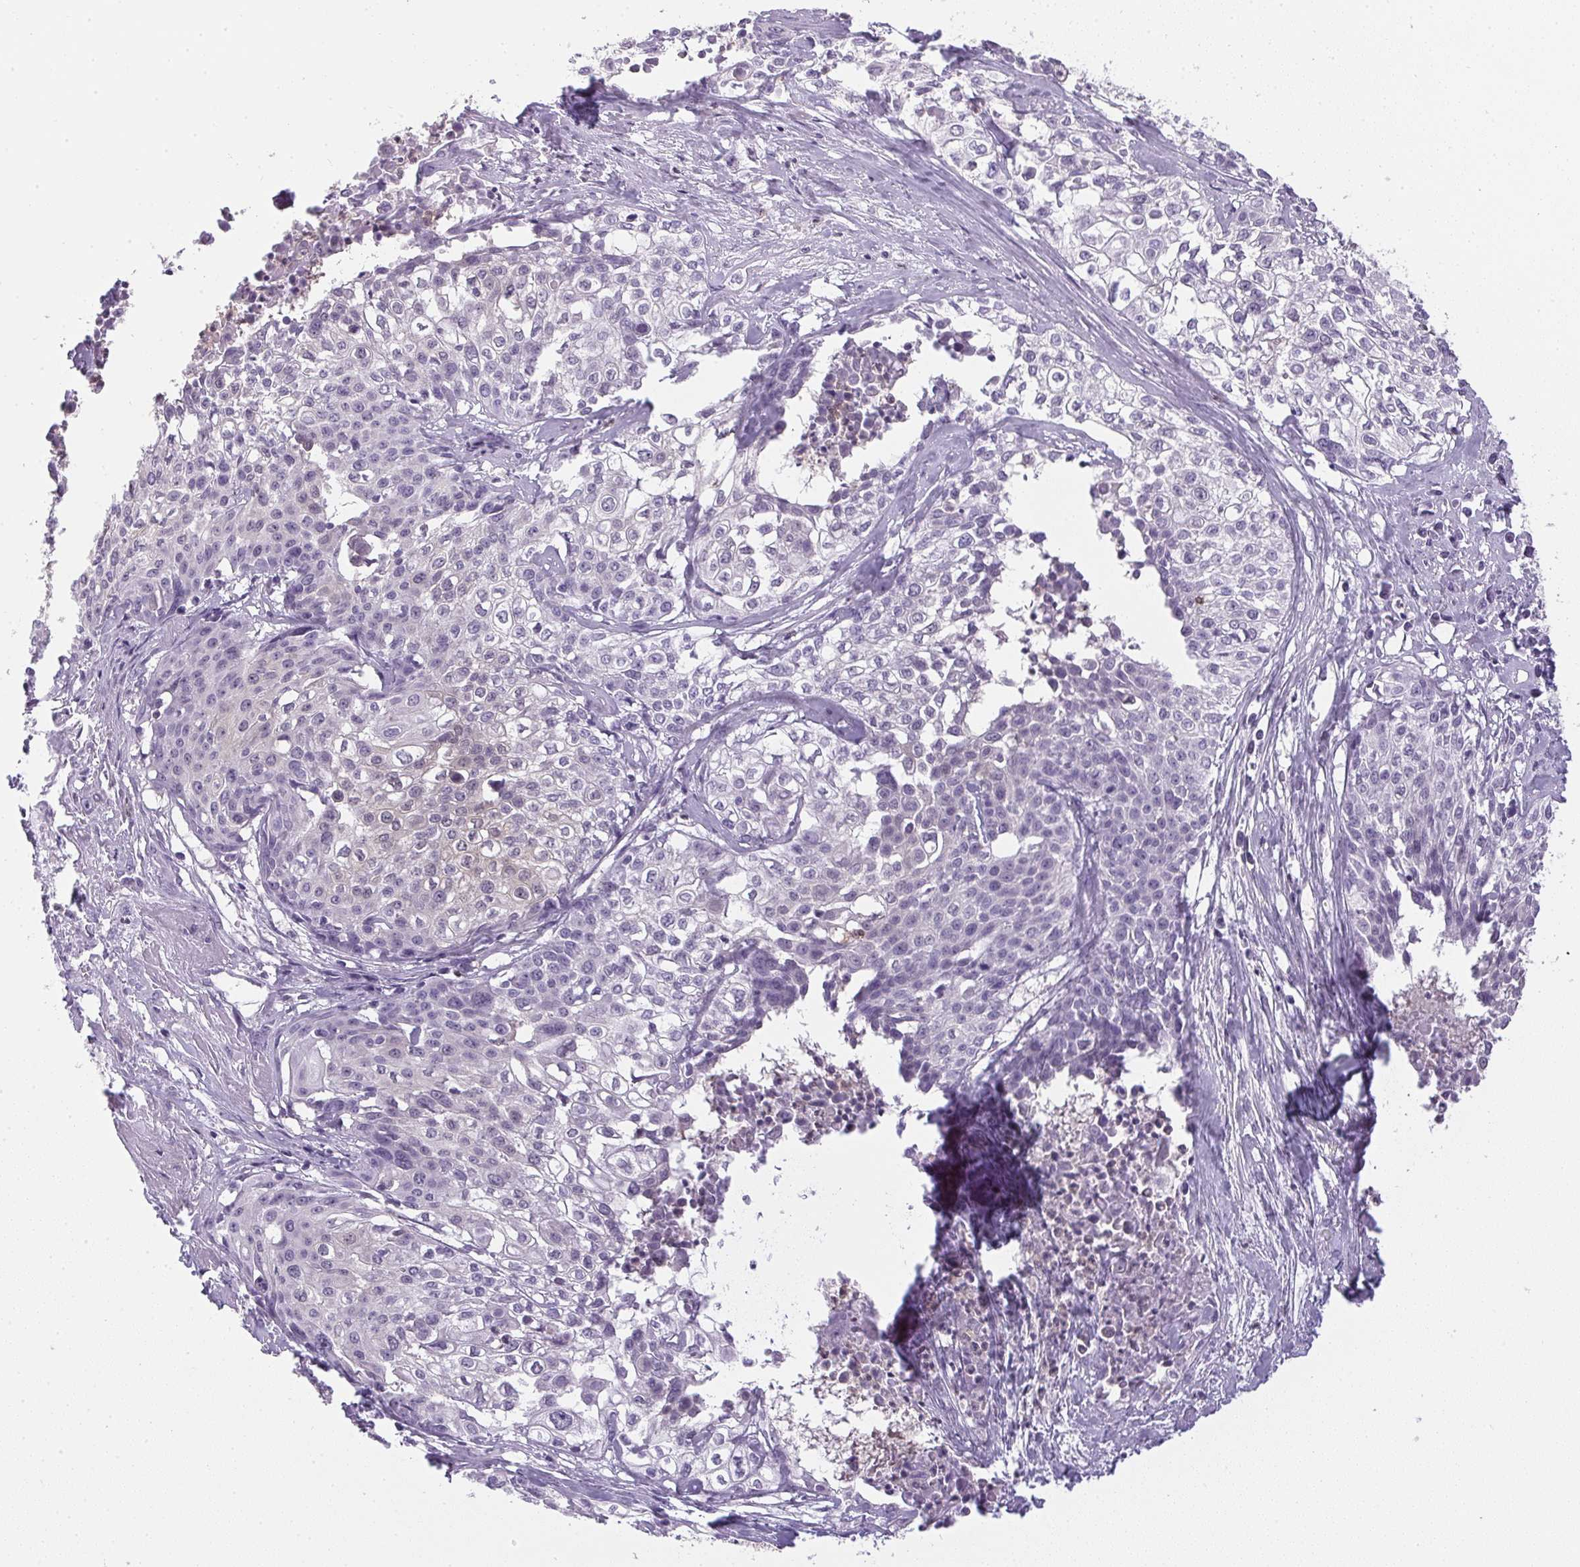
{"staining": {"intensity": "negative", "quantity": "none", "location": "none"}, "tissue": "cervical cancer", "cell_type": "Tumor cells", "image_type": "cancer", "snomed": [{"axis": "morphology", "description": "Squamous cell carcinoma, NOS"}, {"axis": "topography", "description": "Cervix"}], "caption": "The histopathology image shows no significant expression in tumor cells of cervical squamous cell carcinoma.", "gene": "DNAJC5G", "patient": {"sex": "female", "age": 39}}